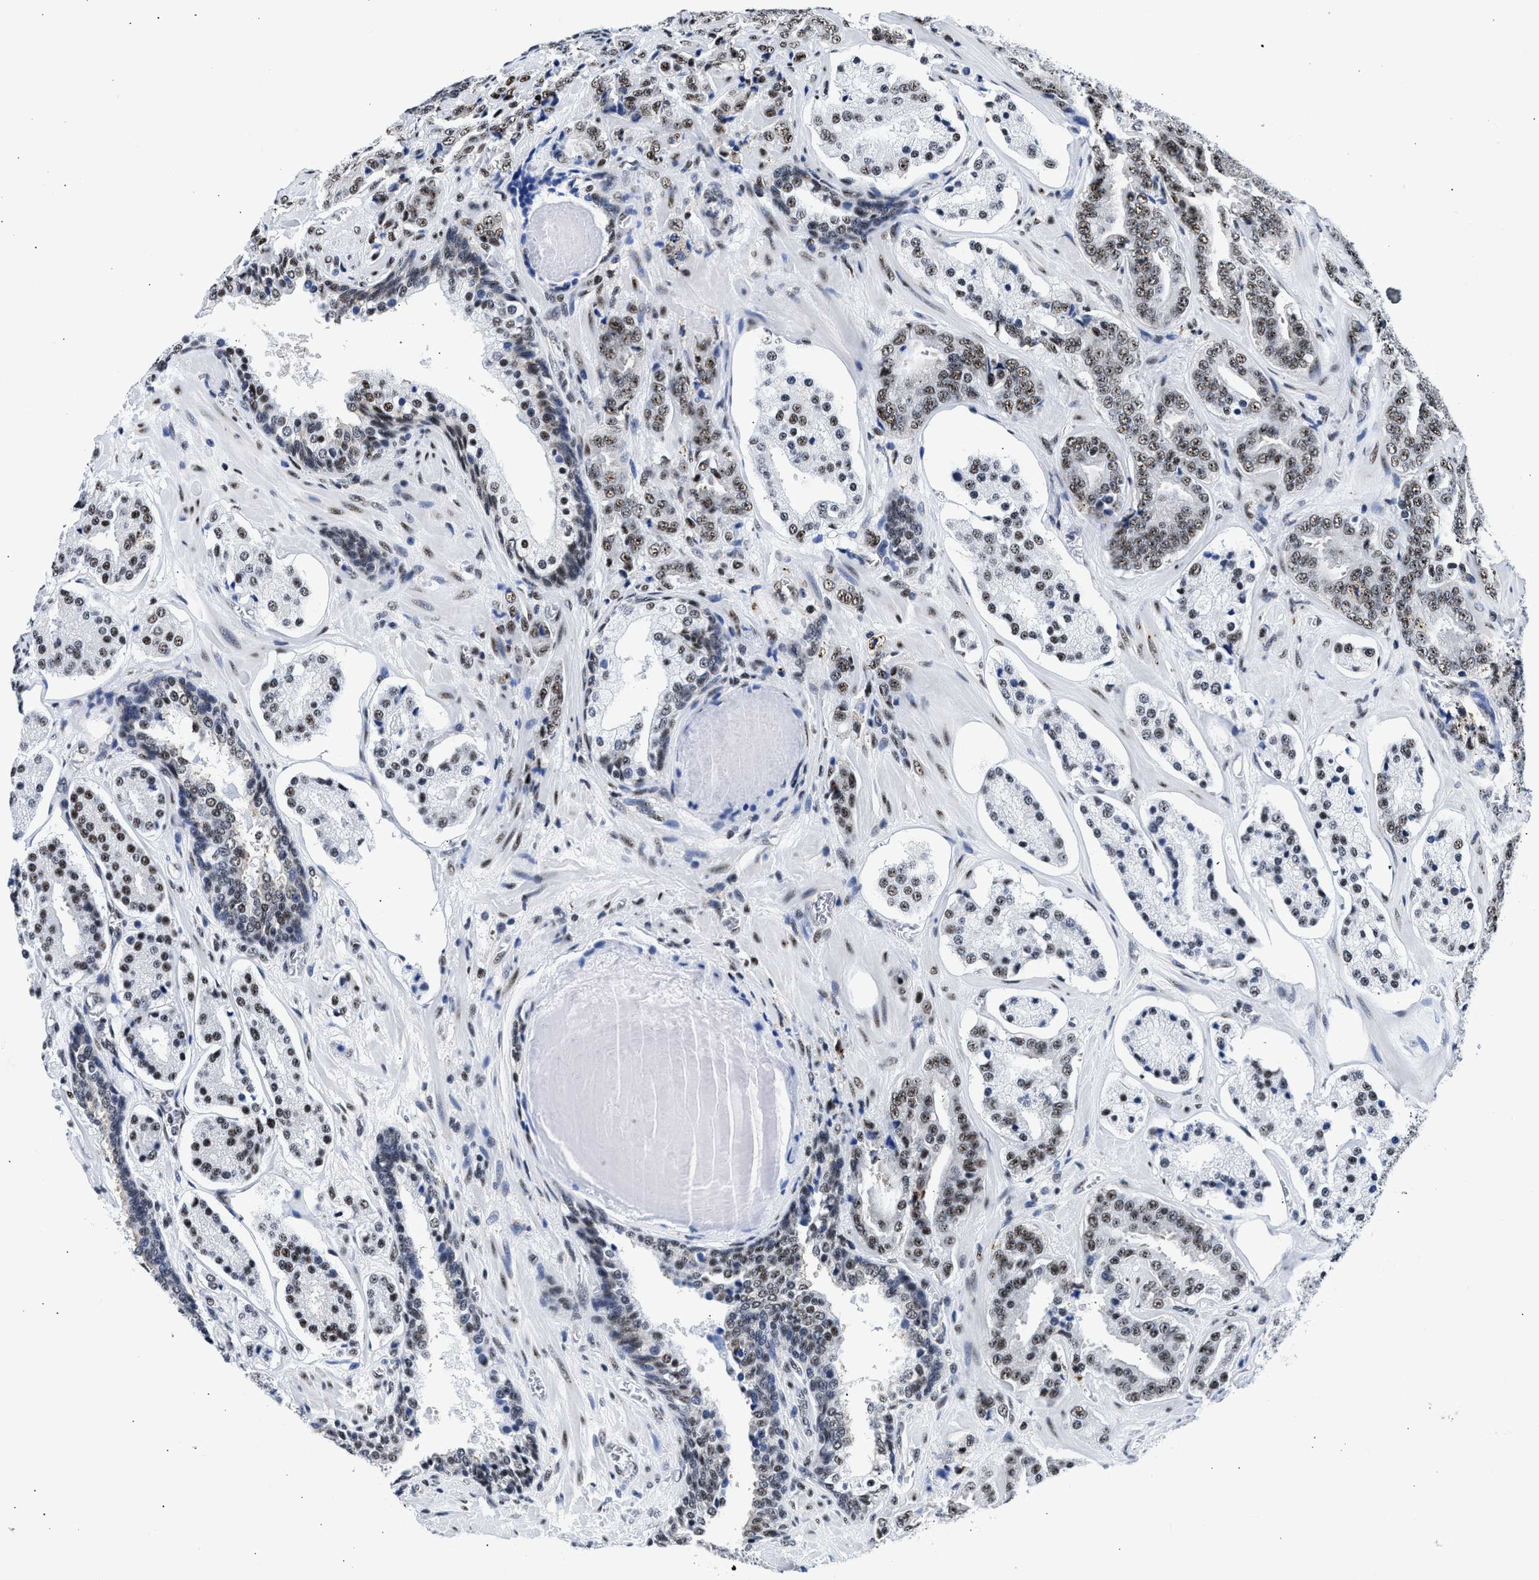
{"staining": {"intensity": "moderate", "quantity": ">75%", "location": "nuclear"}, "tissue": "prostate cancer", "cell_type": "Tumor cells", "image_type": "cancer", "snomed": [{"axis": "morphology", "description": "Adenocarcinoma, High grade"}, {"axis": "topography", "description": "Prostate"}], "caption": "This micrograph shows immunohistochemistry staining of prostate cancer, with medium moderate nuclear expression in about >75% of tumor cells.", "gene": "RBM8A", "patient": {"sex": "male", "age": 60}}